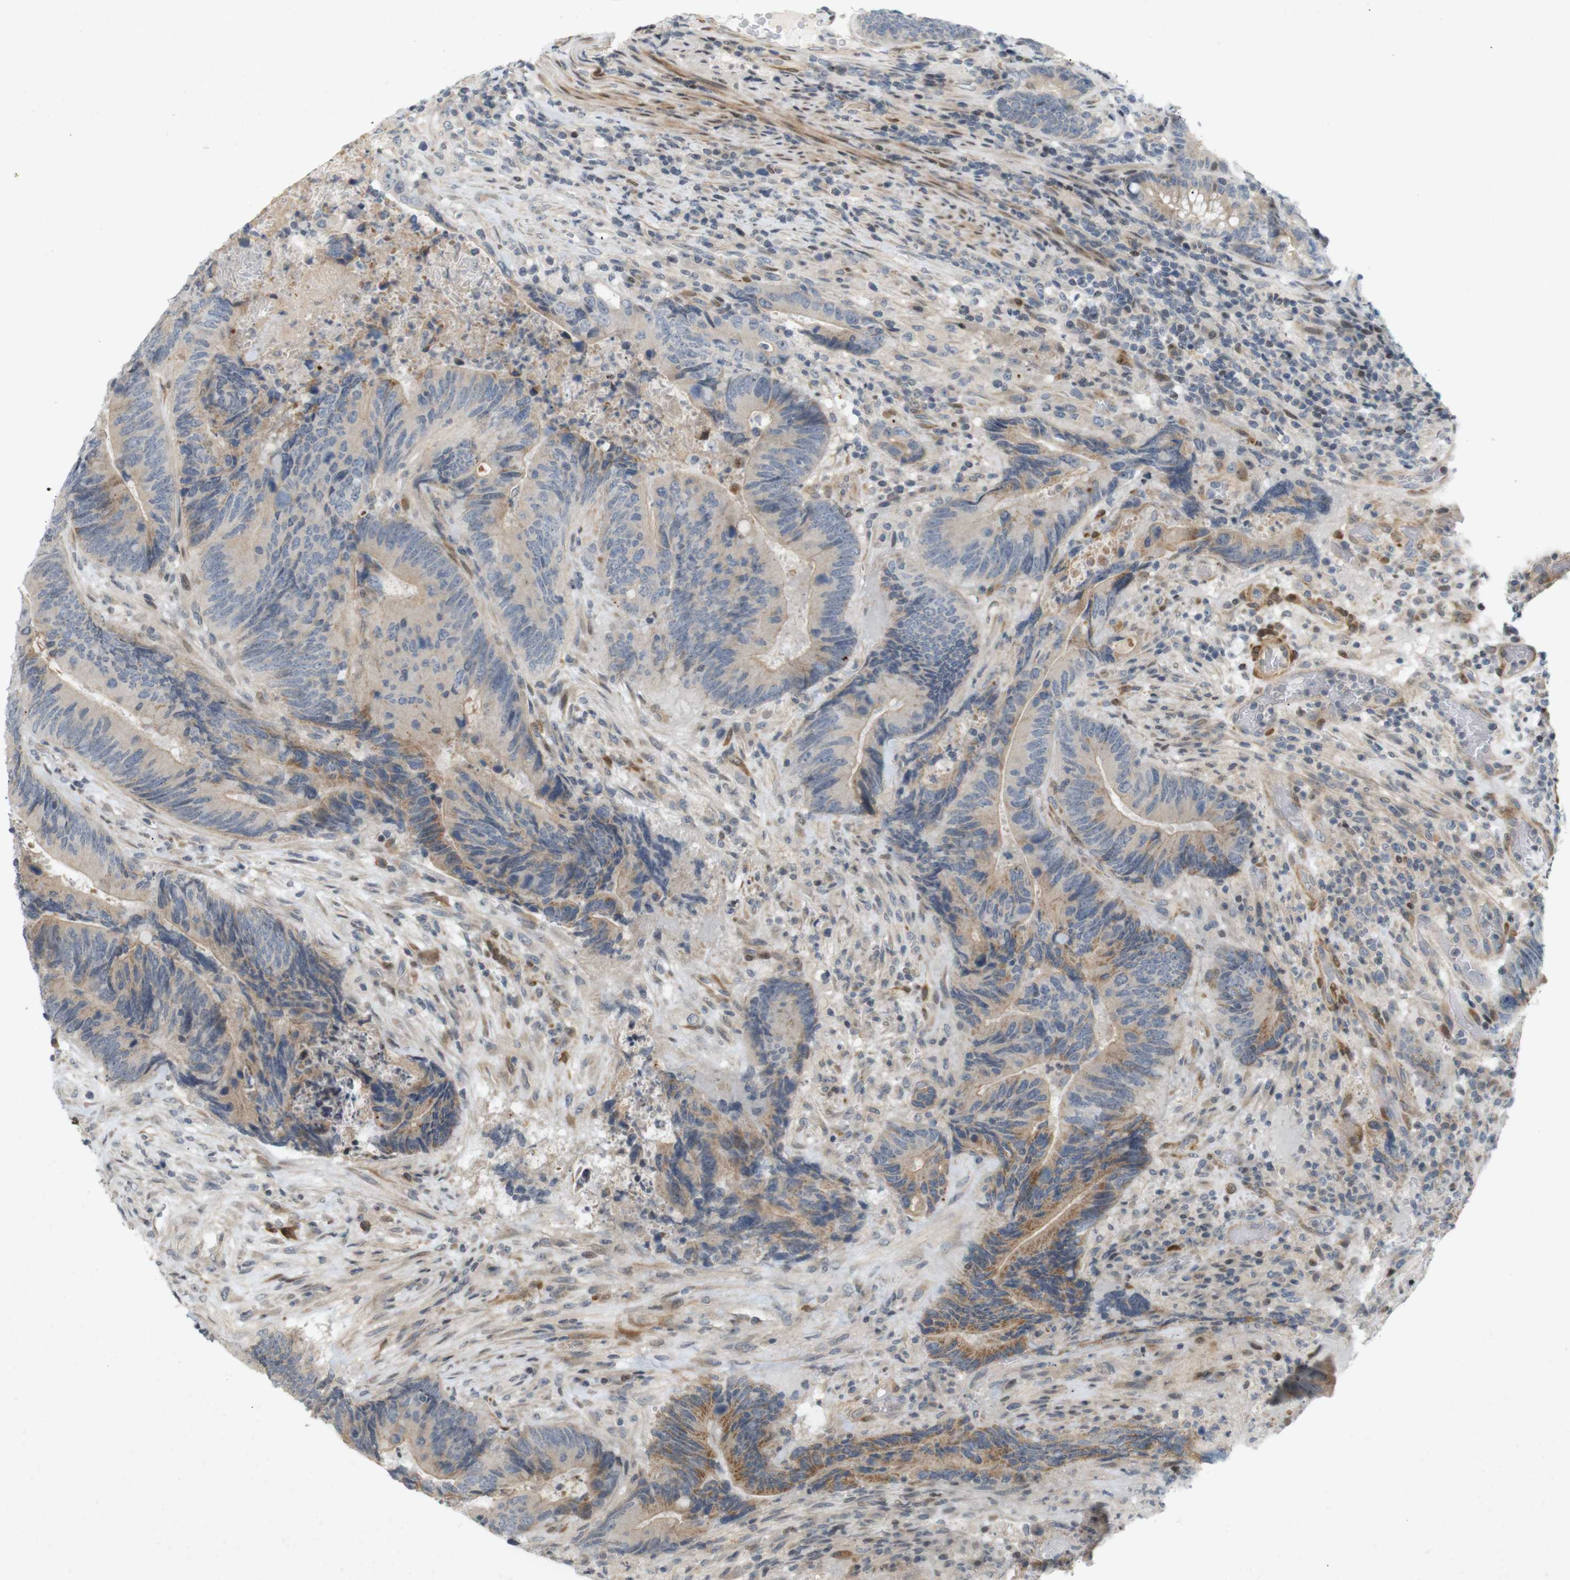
{"staining": {"intensity": "moderate", "quantity": "<25%", "location": "cytoplasmic/membranous"}, "tissue": "colorectal cancer", "cell_type": "Tumor cells", "image_type": "cancer", "snomed": [{"axis": "morphology", "description": "Normal tissue, NOS"}, {"axis": "morphology", "description": "Adenocarcinoma, NOS"}, {"axis": "topography", "description": "Colon"}], "caption": "IHC photomicrograph of colorectal cancer stained for a protein (brown), which shows low levels of moderate cytoplasmic/membranous expression in about <25% of tumor cells.", "gene": "PPP1R14A", "patient": {"sex": "male", "age": 56}}